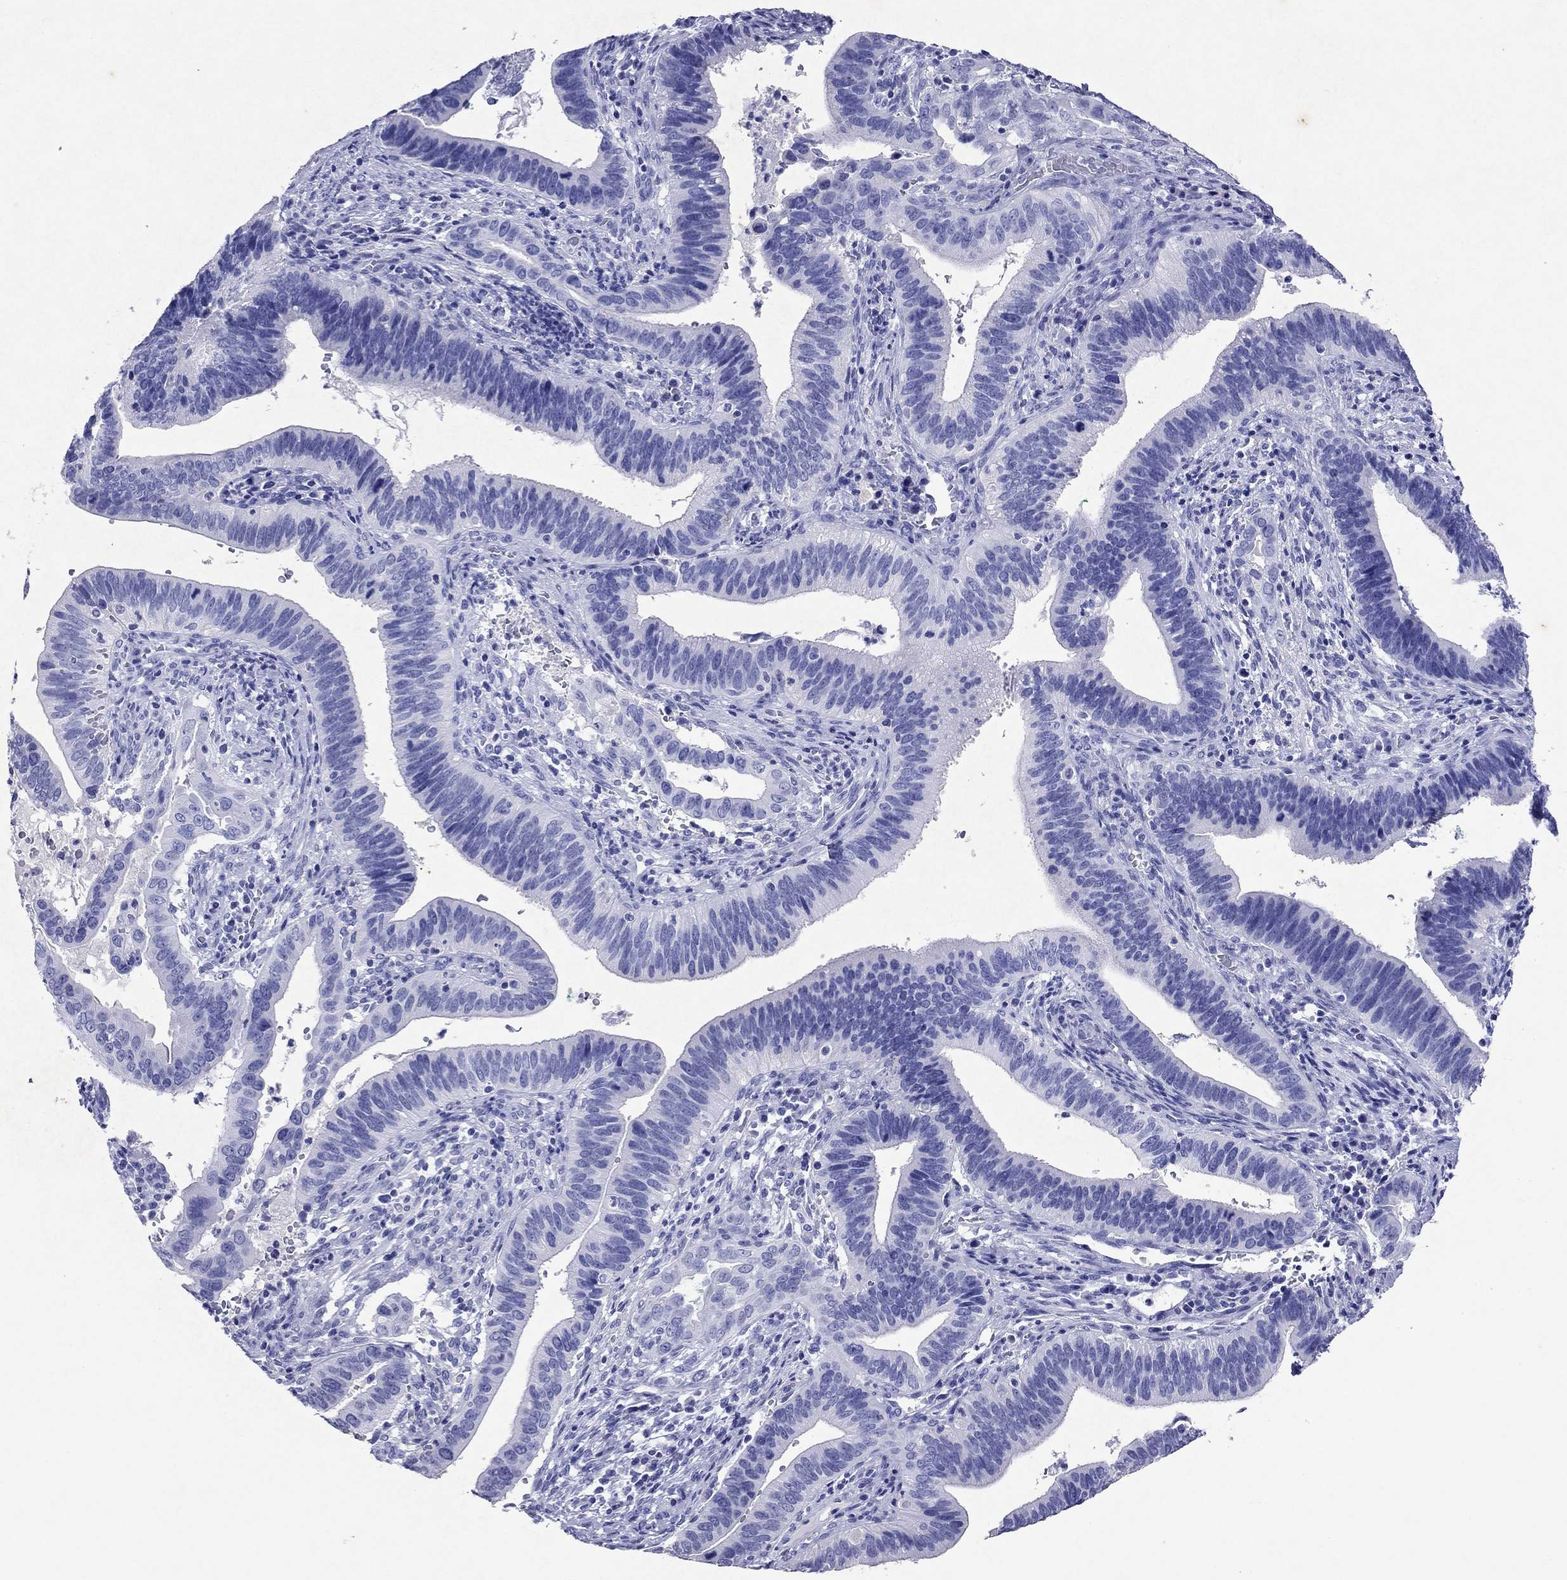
{"staining": {"intensity": "negative", "quantity": "none", "location": "none"}, "tissue": "cervical cancer", "cell_type": "Tumor cells", "image_type": "cancer", "snomed": [{"axis": "morphology", "description": "Adenocarcinoma, NOS"}, {"axis": "topography", "description": "Cervix"}], "caption": "Immunohistochemistry (IHC) micrograph of human cervical cancer (adenocarcinoma) stained for a protein (brown), which exhibits no positivity in tumor cells. (IHC, brightfield microscopy, high magnification).", "gene": "ARMC12", "patient": {"sex": "female", "age": 42}}